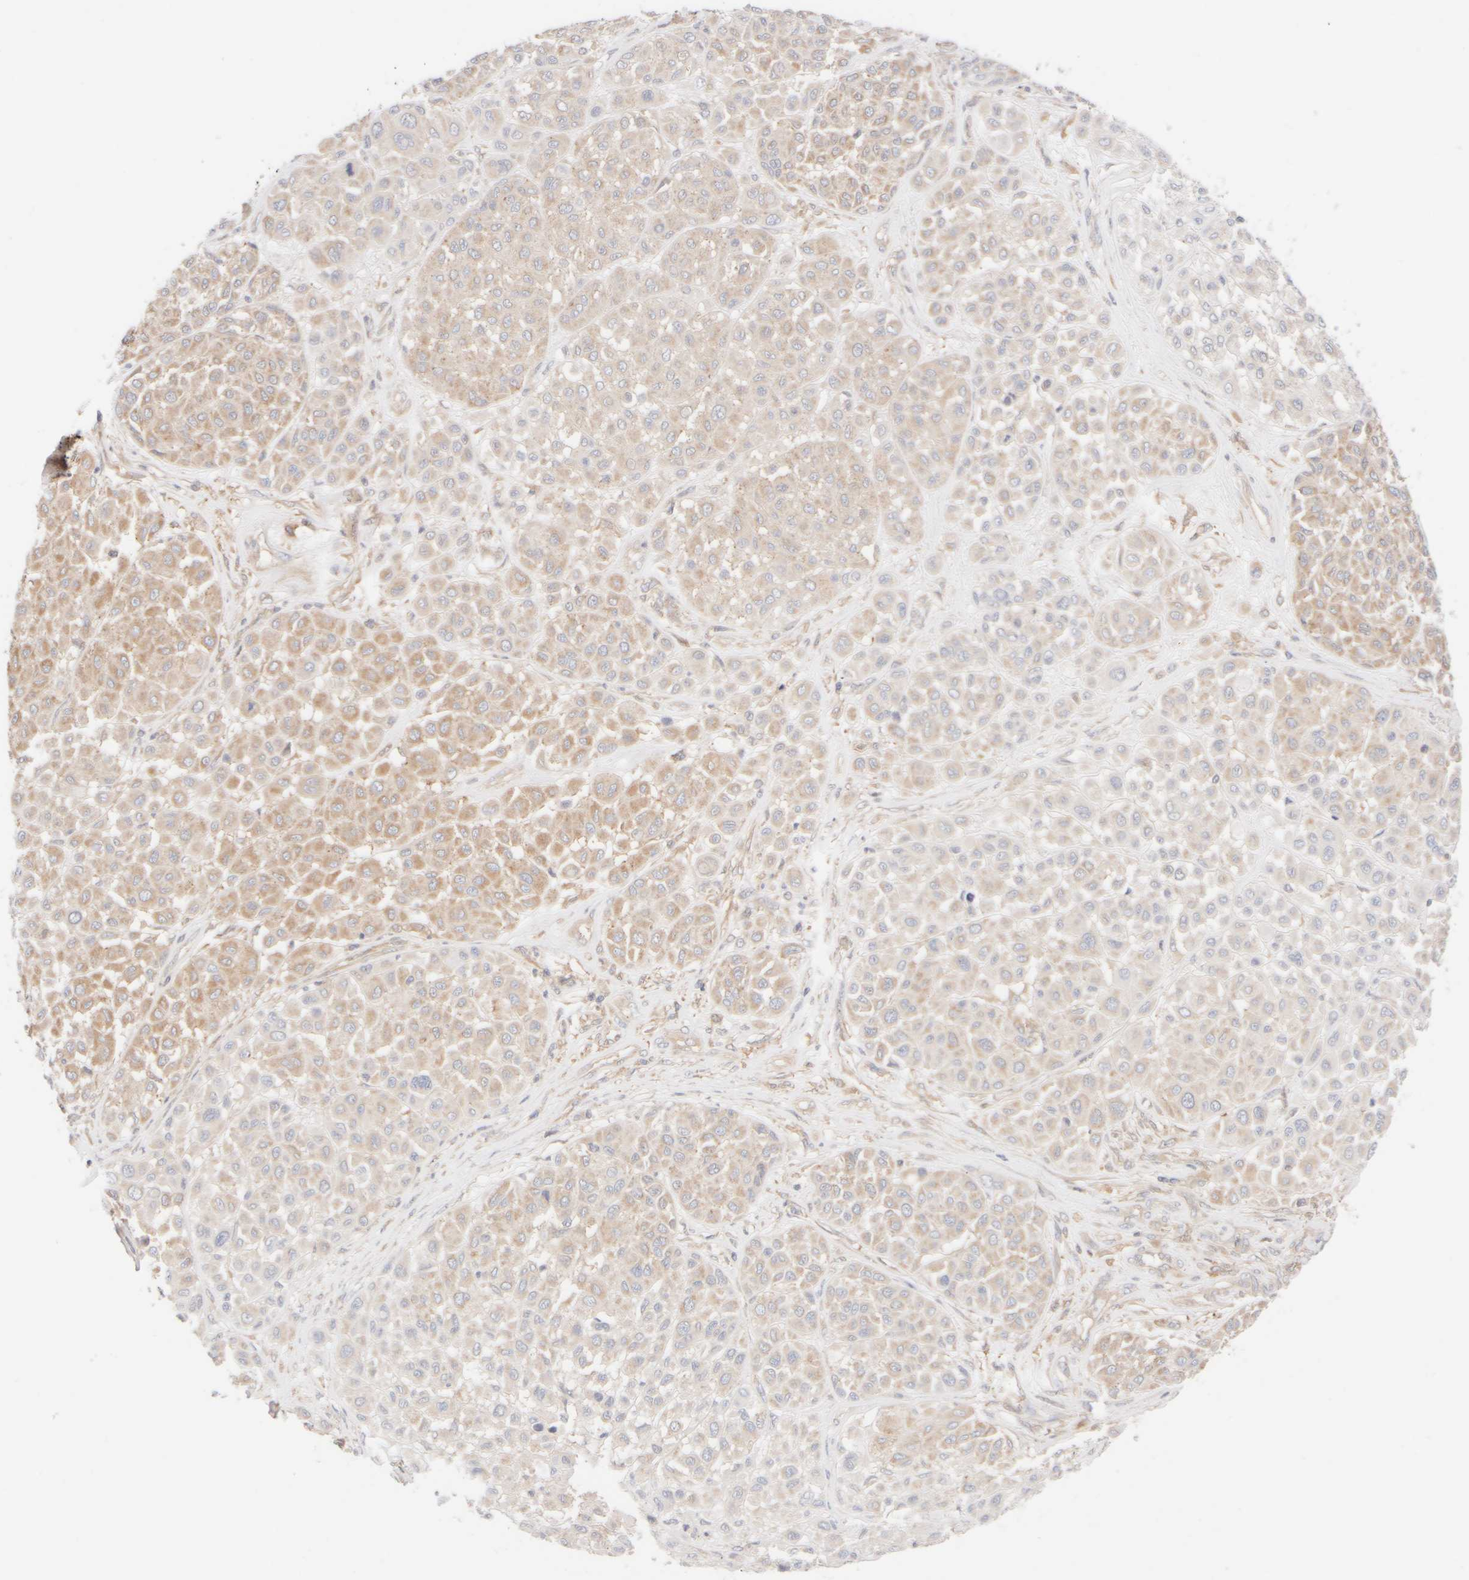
{"staining": {"intensity": "weak", "quantity": "25%-75%", "location": "cytoplasmic/membranous"}, "tissue": "melanoma", "cell_type": "Tumor cells", "image_type": "cancer", "snomed": [{"axis": "morphology", "description": "Malignant melanoma, Metastatic site"}, {"axis": "topography", "description": "Soft tissue"}], "caption": "Immunohistochemical staining of human melanoma demonstrates weak cytoplasmic/membranous protein expression in approximately 25%-75% of tumor cells.", "gene": "RABEP1", "patient": {"sex": "male", "age": 41}}